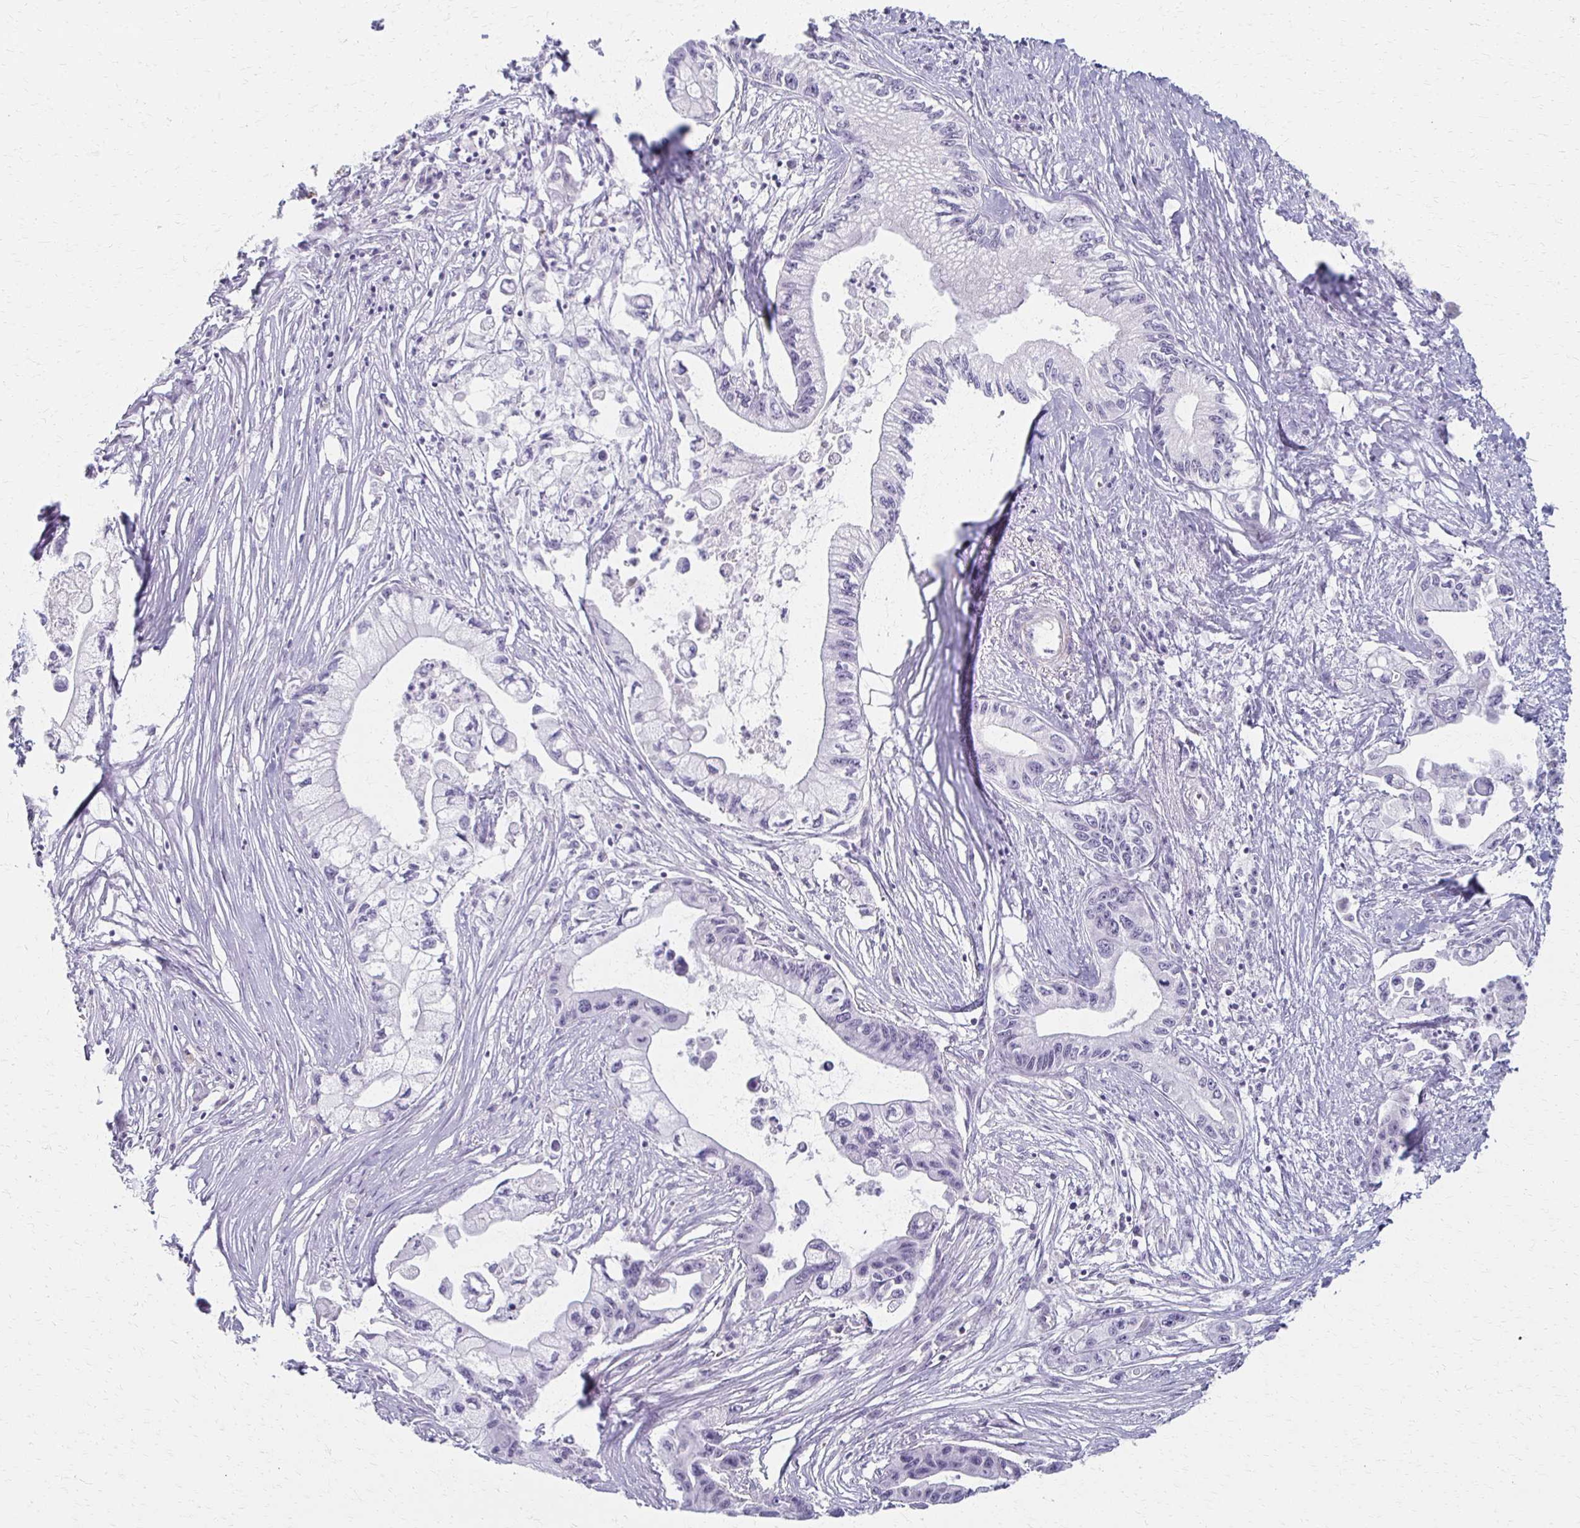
{"staining": {"intensity": "negative", "quantity": "none", "location": "none"}, "tissue": "pancreatic cancer", "cell_type": "Tumor cells", "image_type": "cancer", "snomed": [{"axis": "morphology", "description": "Adenocarcinoma, NOS"}, {"axis": "topography", "description": "Pancreas"}], "caption": "Protein analysis of pancreatic cancer displays no significant expression in tumor cells. Brightfield microscopy of immunohistochemistry (IHC) stained with DAB (brown) and hematoxylin (blue), captured at high magnification.", "gene": "FOXO4", "patient": {"sex": "male", "age": 61}}